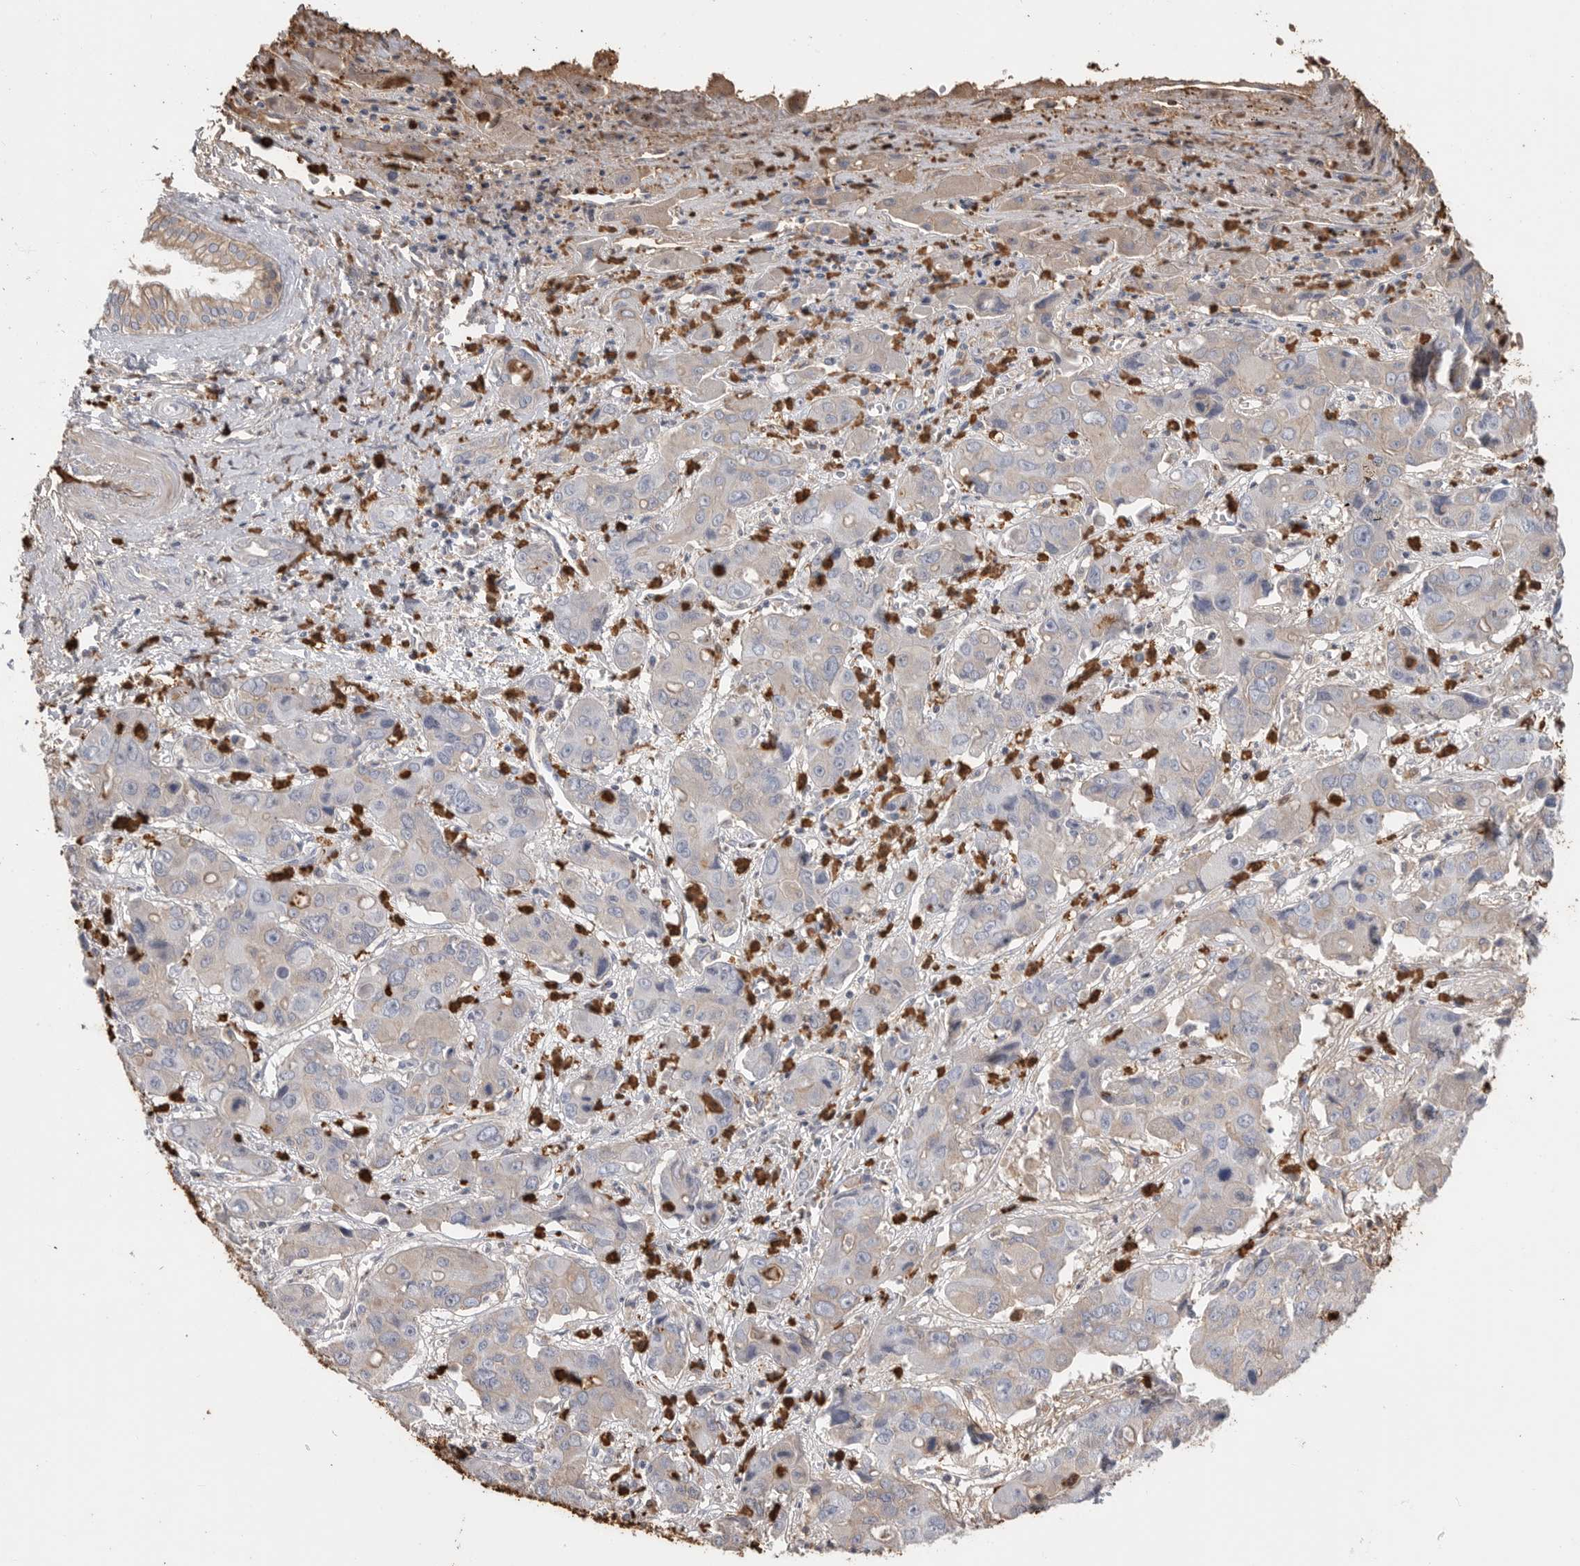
{"staining": {"intensity": "weak", "quantity": "<25%", "location": "cytoplasmic/membranous"}, "tissue": "liver cancer", "cell_type": "Tumor cells", "image_type": "cancer", "snomed": [{"axis": "morphology", "description": "Cholangiocarcinoma"}, {"axis": "topography", "description": "Liver"}], "caption": "Immunohistochemistry (IHC) histopathology image of liver cancer stained for a protein (brown), which demonstrates no positivity in tumor cells.", "gene": "CYB561D1", "patient": {"sex": "male", "age": 67}}